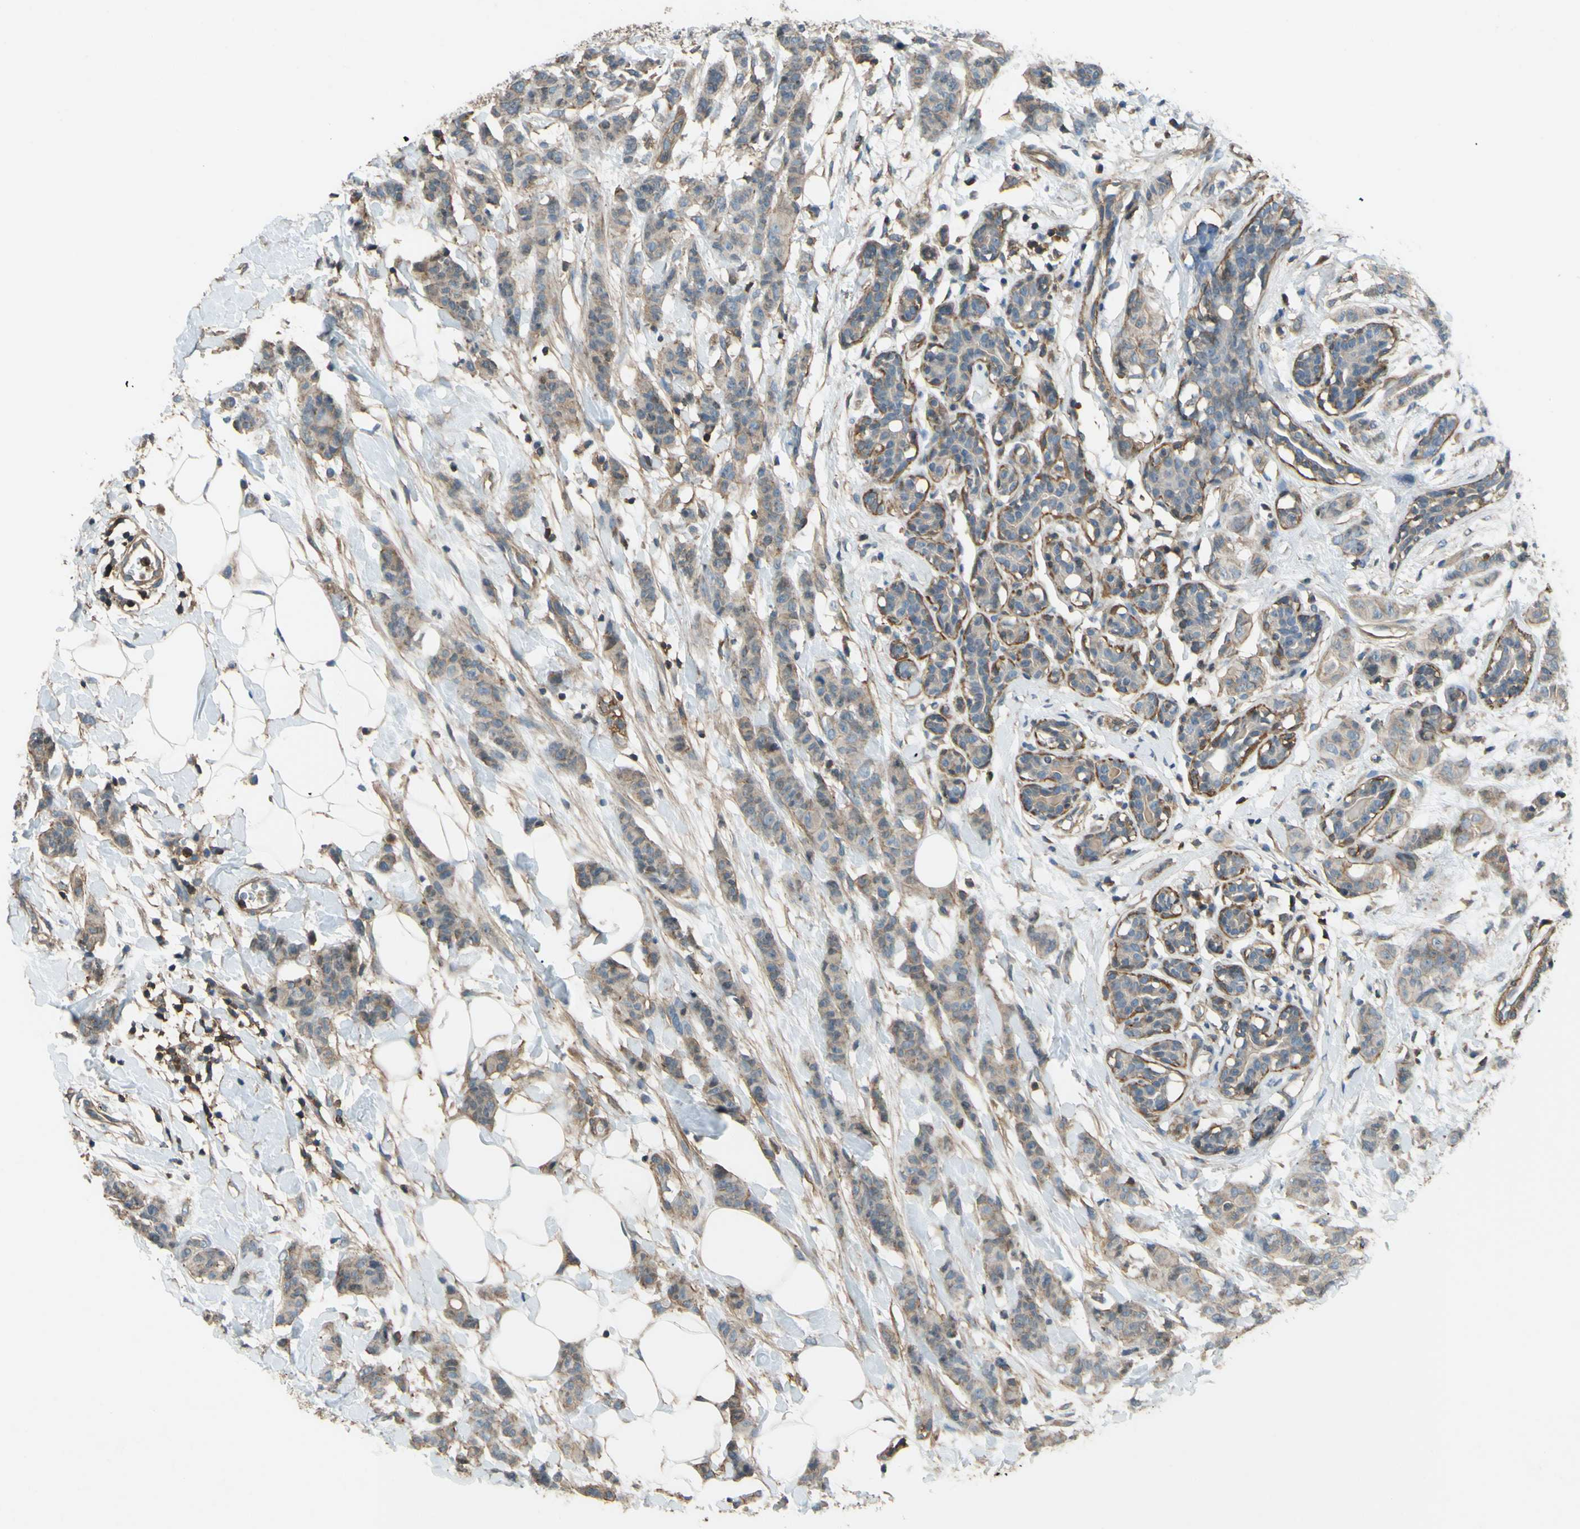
{"staining": {"intensity": "weak", "quantity": "25%-75%", "location": "cytoplasmic/membranous"}, "tissue": "breast cancer", "cell_type": "Tumor cells", "image_type": "cancer", "snomed": [{"axis": "morphology", "description": "Normal tissue, NOS"}, {"axis": "morphology", "description": "Duct carcinoma"}, {"axis": "topography", "description": "Breast"}], "caption": "Breast intraductal carcinoma tissue exhibits weak cytoplasmic/membranous expression in about 25%-75% of tumor cells", "gene": "ADD3", "patient": {"sex": "female", "age": 40}}